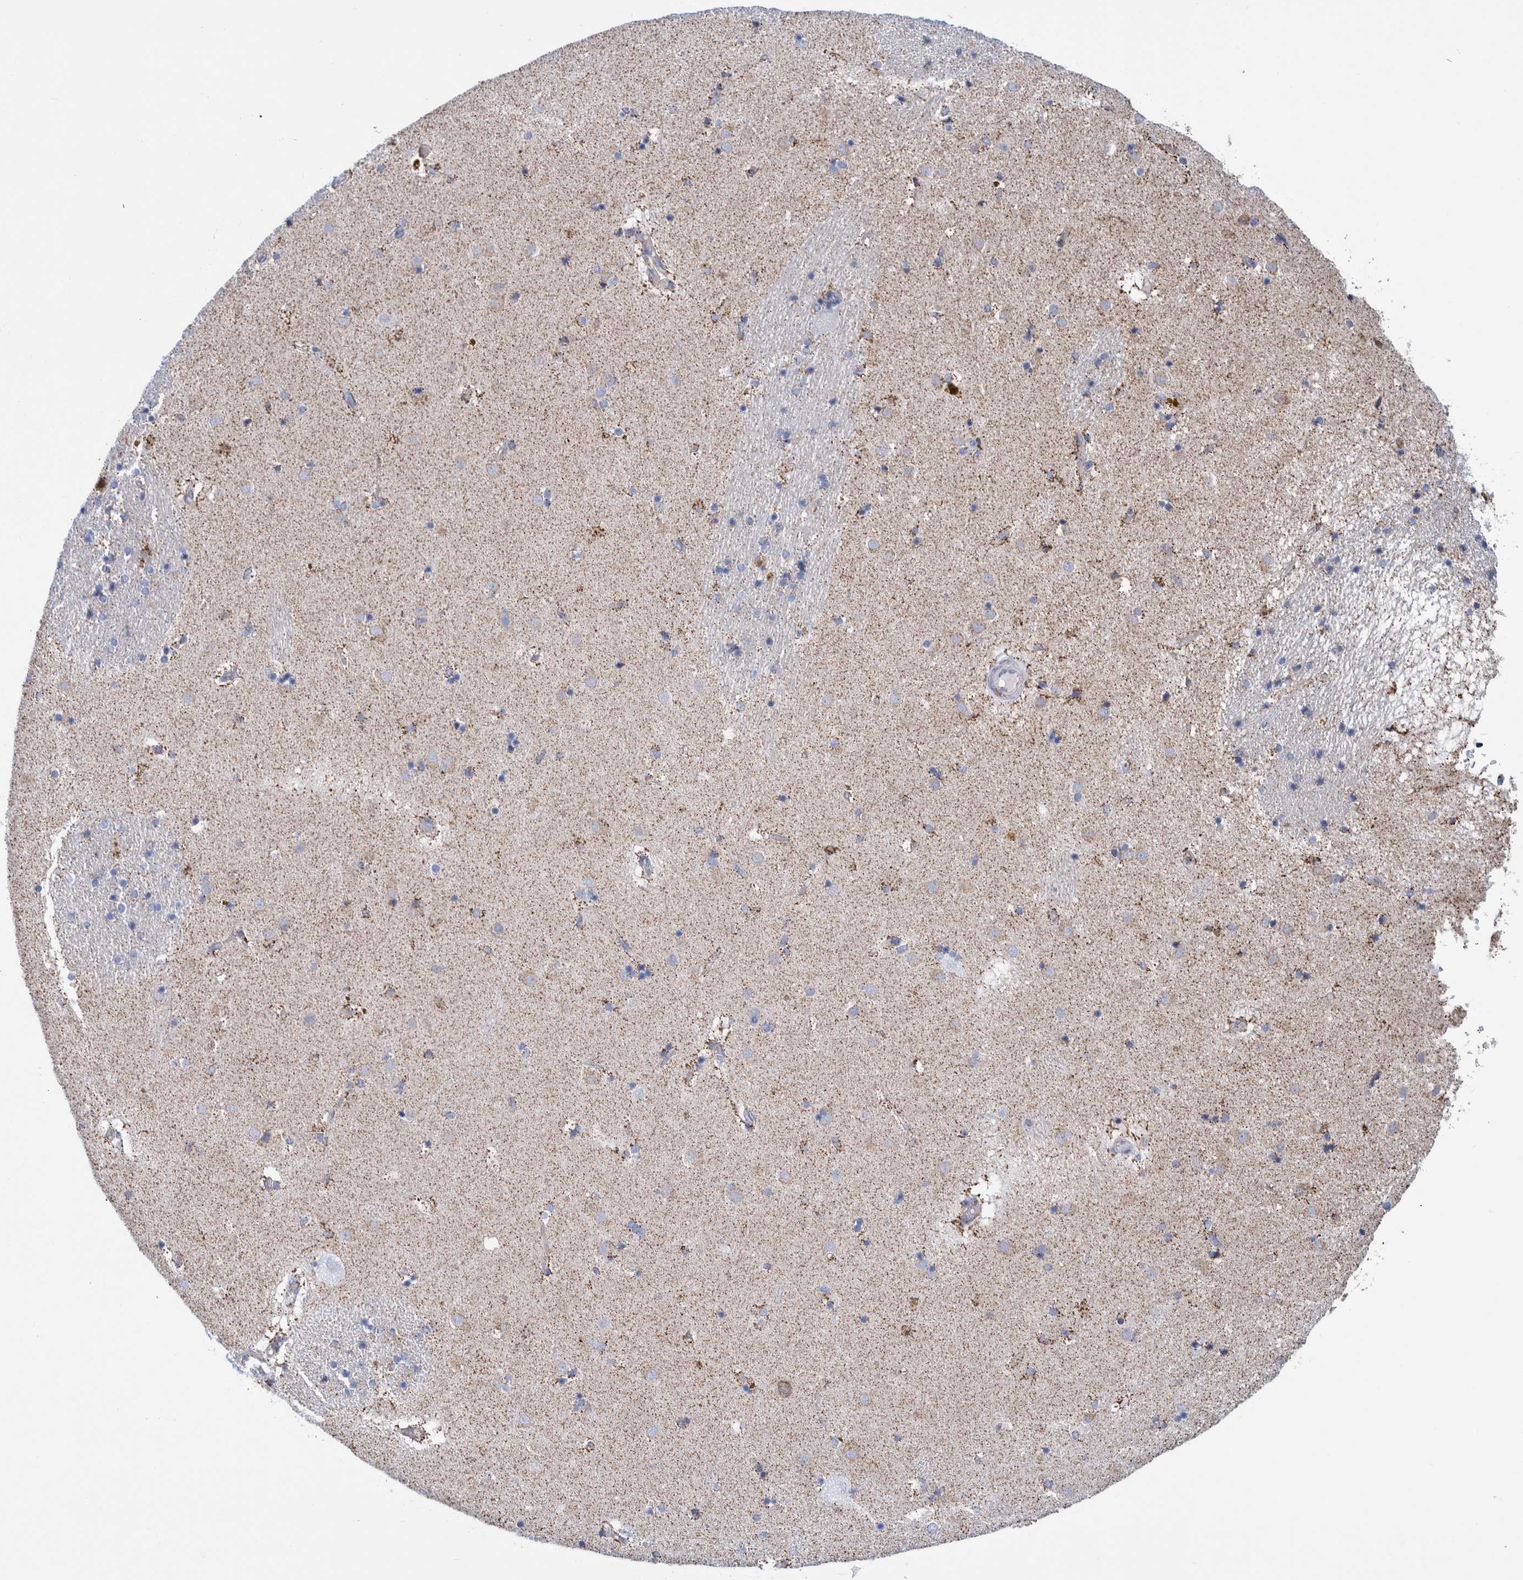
{"staining": {"intensity": "moderate", "quantity": "25%-75%", "location": "cytoplasmic/membranous"}, "tissue": "caudate", "cell_type": "Glial cells", "image_type": "normal", "snomed": [{"axis": "morphology", "description": "Normal tissue, NOS"}, {"axis": "topography", "description": "Lateral ventricle wall"}], "caption": "Unremarkable caudate reveals moderate cytoplasmic/membranous positivity in approximately 25%-75% of glial cells Immunohistochemistry (ihc) stains the protein of interest in brown and the nuclei are stained blue..", "gene": "DECR1", "patient": {"sex": "male", "age": 70}}